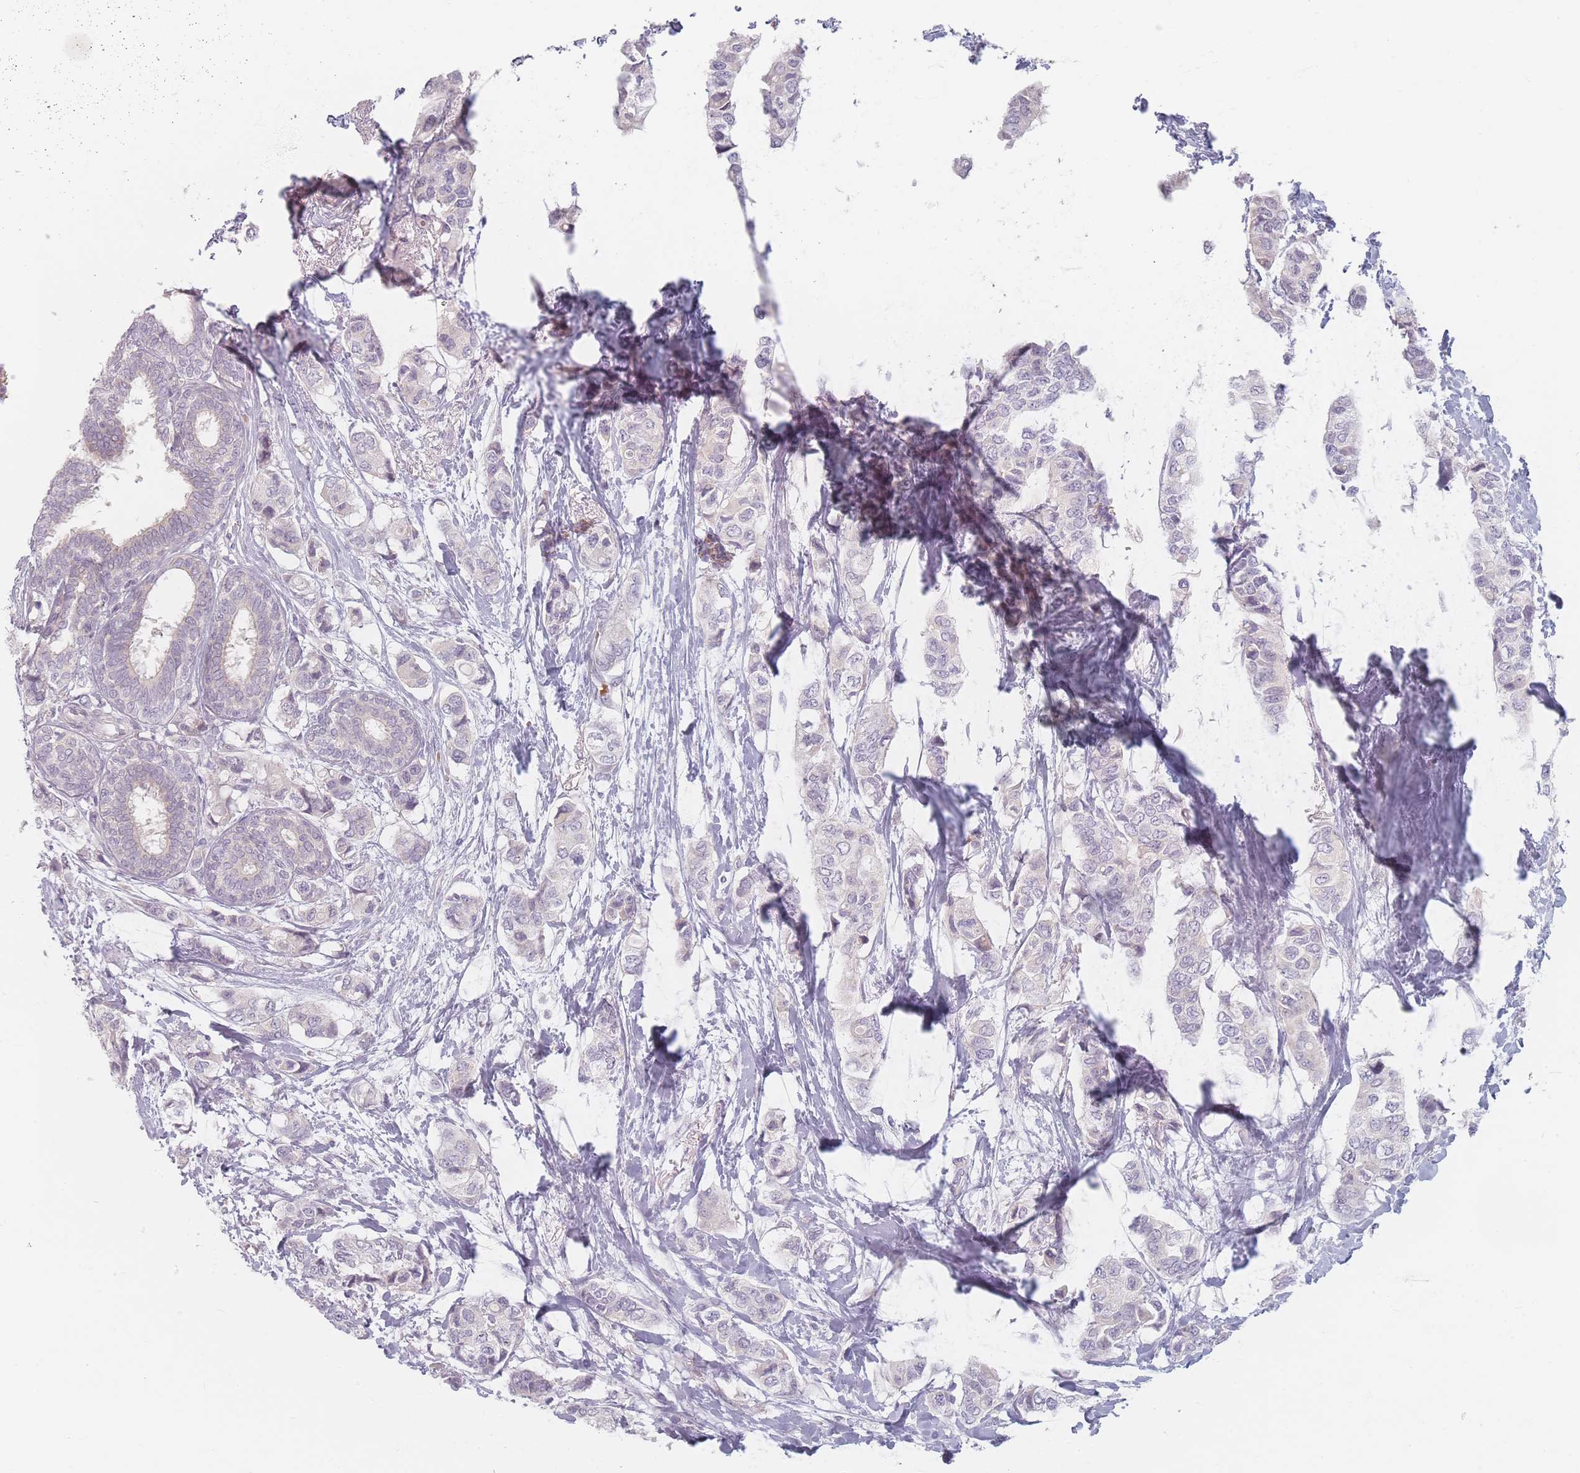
{"staining": {"intensity": "negative", "quantity": "none", "location": "none"}, "tissue": "breast cancer", "cell_type": "Tumor cells", "image_type": "cancer", "snomed": [{"axis": "morphology", "description": "Lobular carcinoma"}, {"axis": "topography", "description": "Breast"}], "caption": "The photomicrograph reveals no staining of tumor cells in breast cancer (lobular carcinoma).", "gene": "TMOD1", "patient": {"sex": "female", "age": 51}}